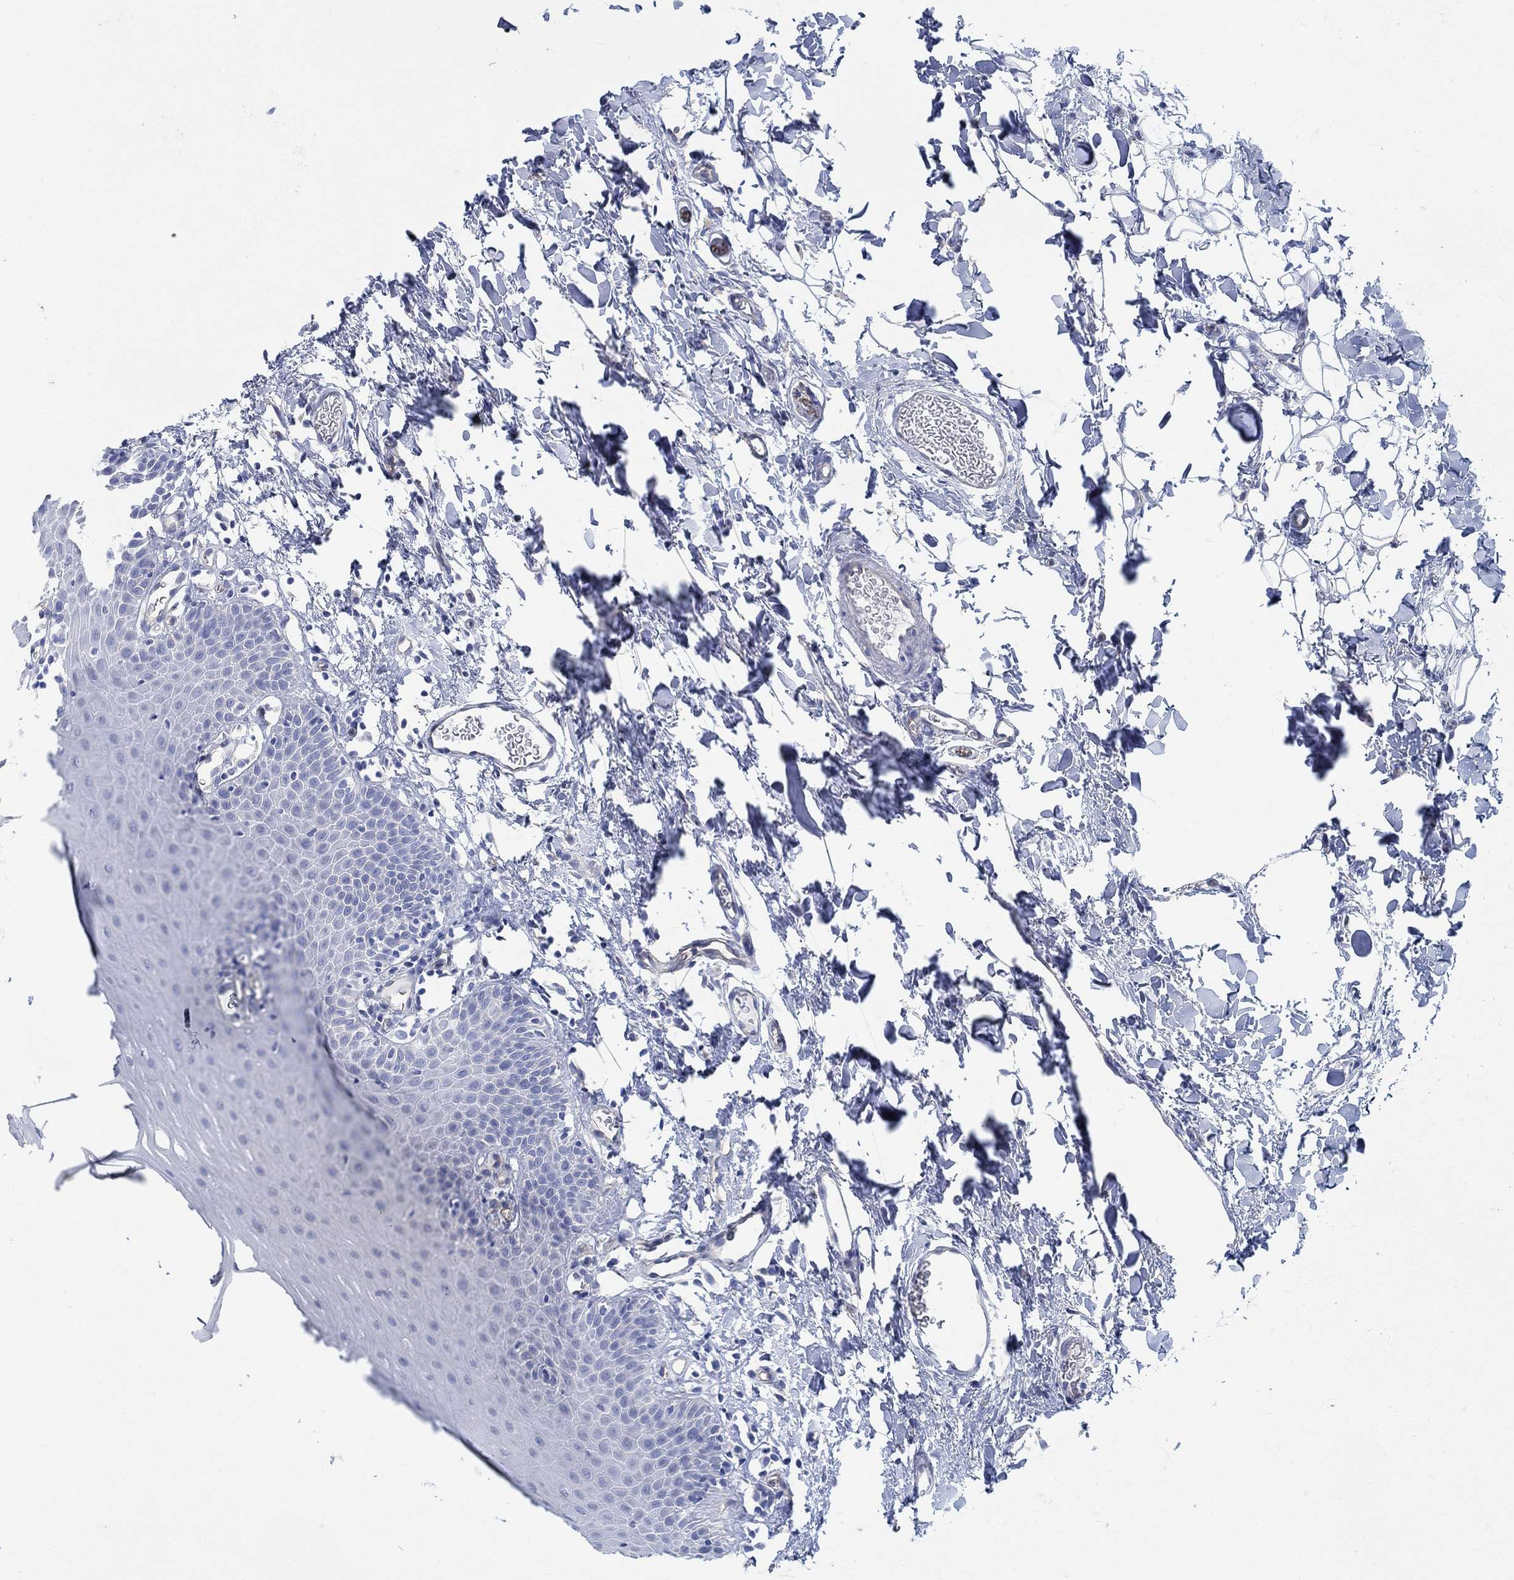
{"staining": {"intensity": "negative", "quantity": "none", "location": "none"}, "tissue": "oral mucosa", "cell_type": "Squamous epithelial cells", "image_type": "normal", "snomed": [{"axis": "morphology", "description": "Normal tissue, NOS"}, {"axis": "topography", "description": "Oral tissue"}], "caption": "Squamous epithelial cells show no significant expression in unremarkable oral mucosa.", "gene": "TMEM198", "patient": {"sex": "male", "age": 81}}